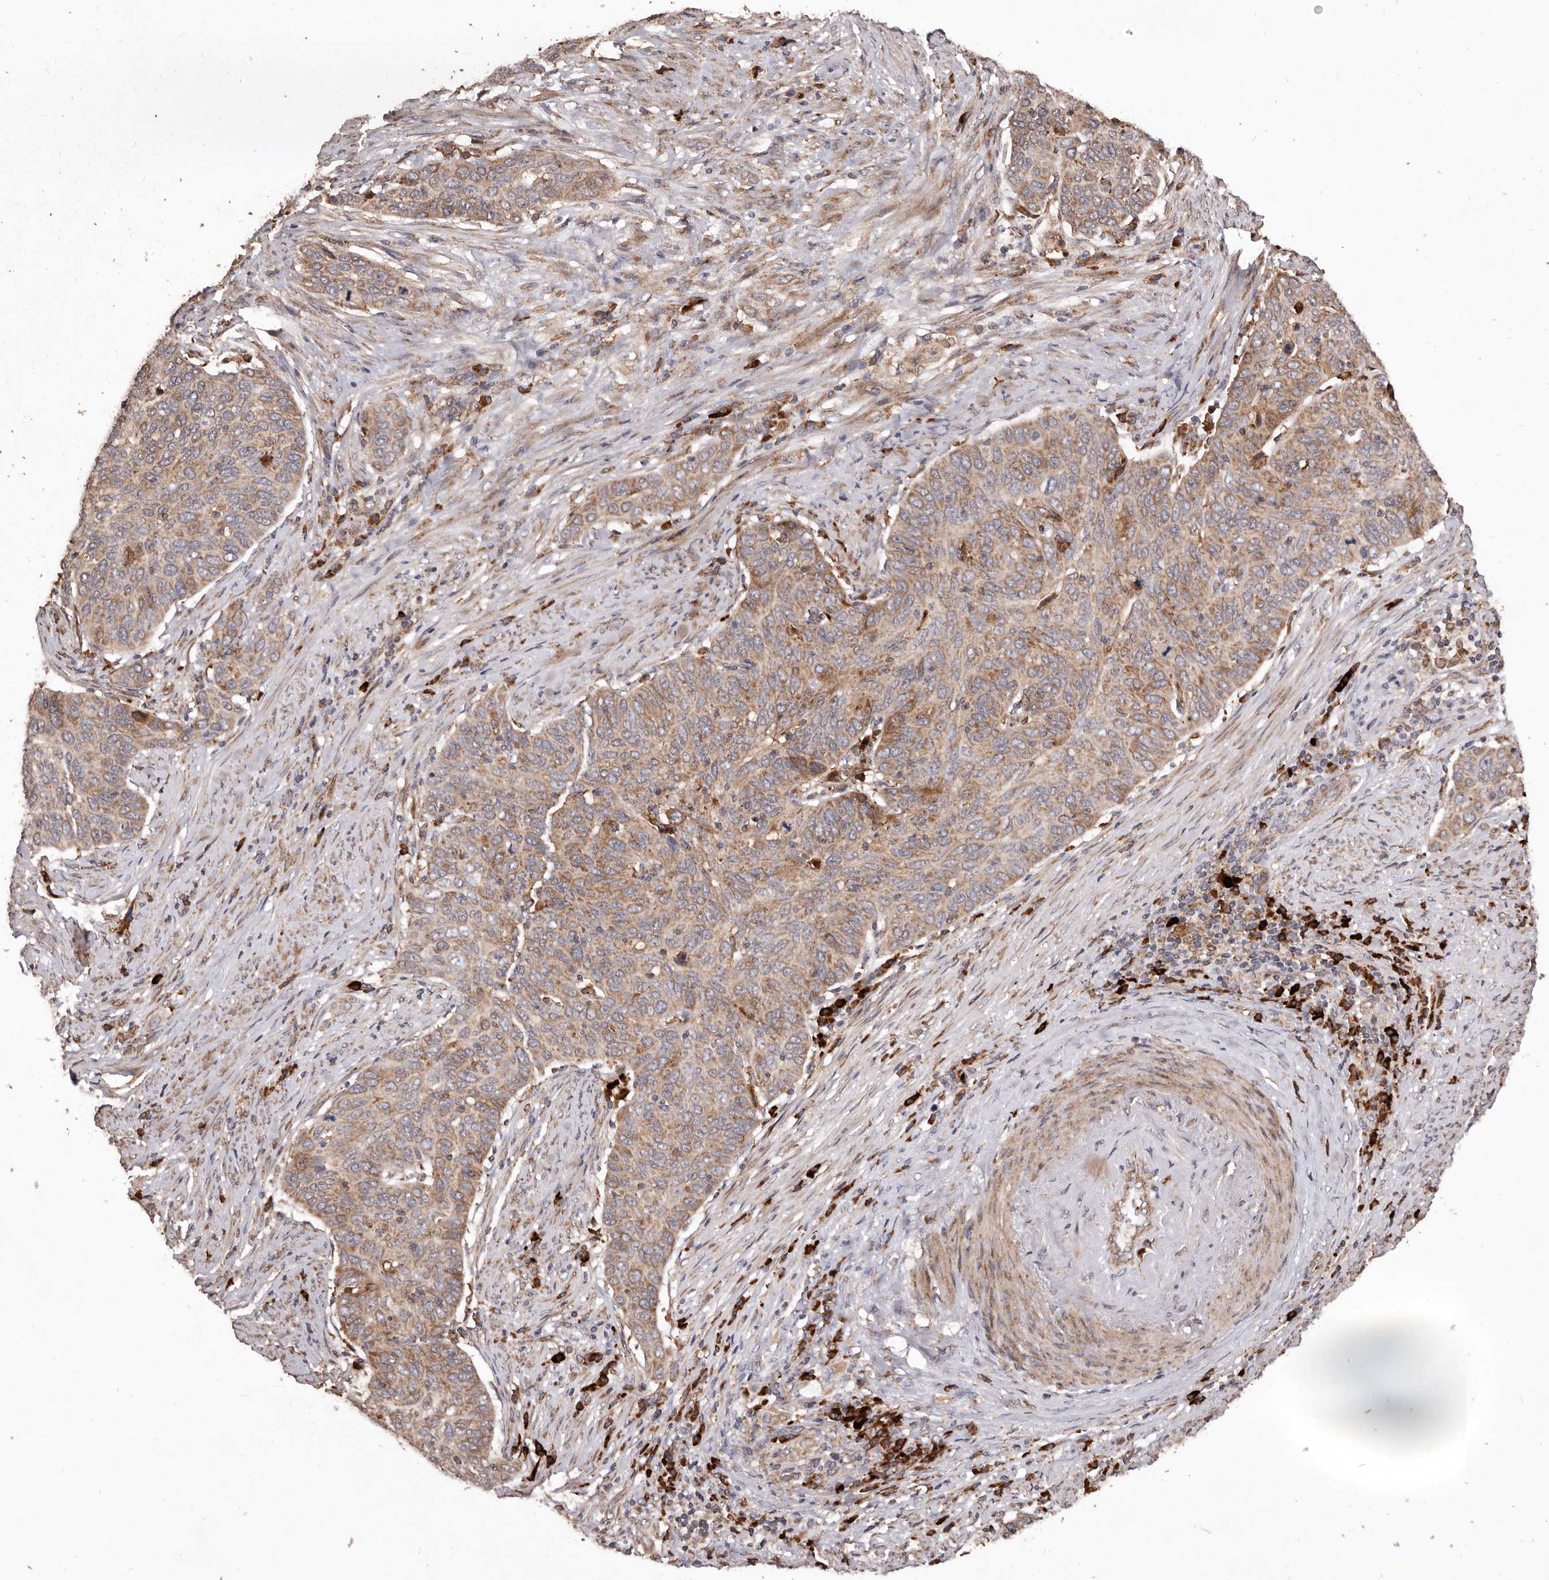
{"staining": {"intensity": "moderate", "quantity": ">75%", "location": "cytoplasmic/membranous"}, "tissue": "cervical cancer", "cell_type": "Tumor cells", "image_type": "cancer", "snomed": [{"axis": "morphology", "description": "Squamous cell carcinoma, NOS"}, {"axis": "topography", "description": "Cervix"}], "caption": "Tumor cells display medium levels of moderate cytoplasmic/membranous positivity in approximately >75% of cells in human cervical squamous cell carcinoma.", "gene": "STEAP2", "patient": {"sex": "female", "age": 60}}